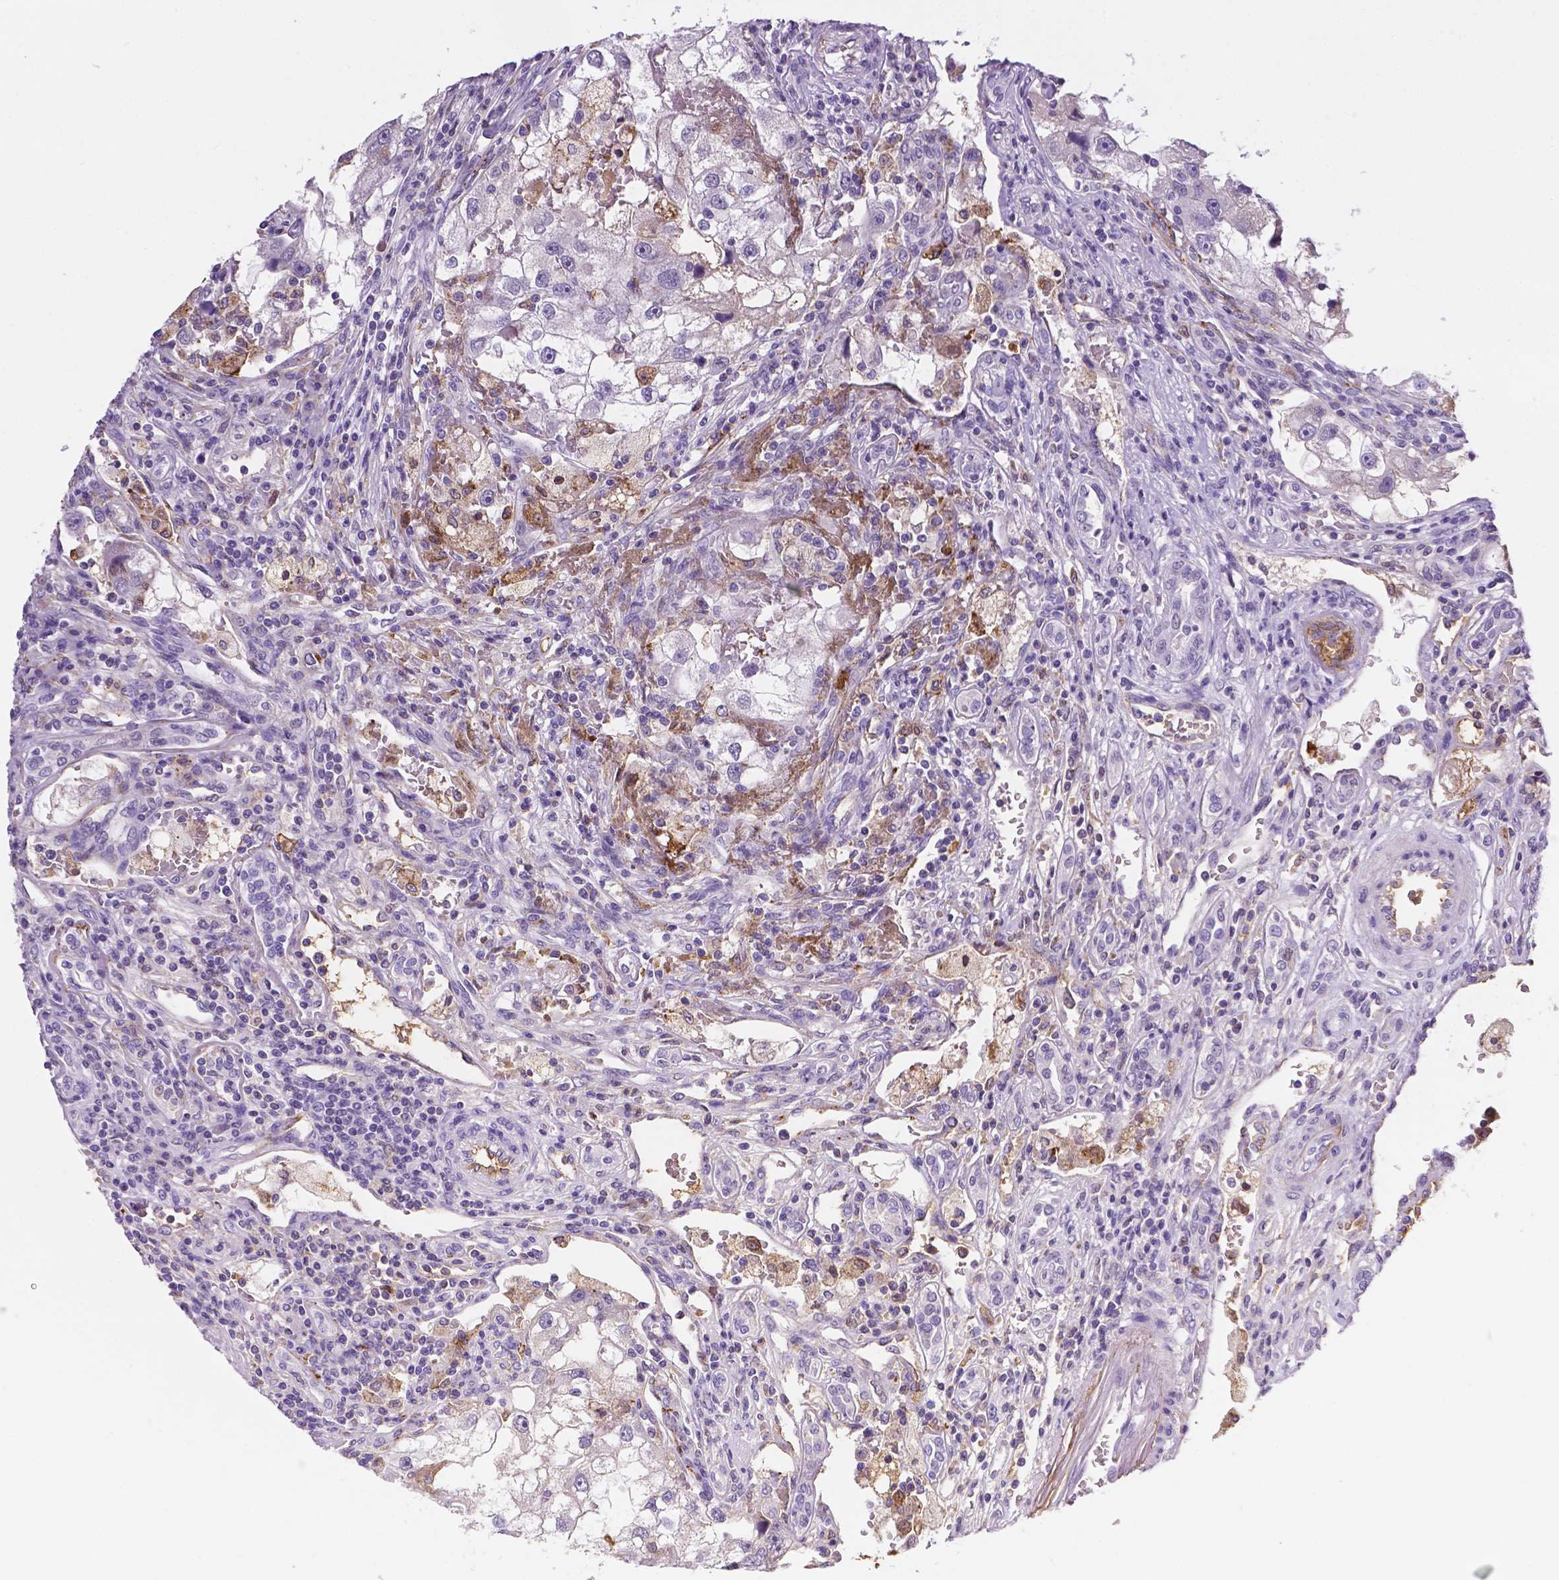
{"staining": {"intensity": "negative", "quantity": "none", "location": "none"}, "tissue": "renal cancer", "cell_type": "Tumor cells", "image_type": "cancer", "snomed": [{"axis": "morphology", "description": "Adenocarcinoma, NOS"}, {"axis": "topography", "description": "Kidney"}], "caption": "High power microscopy micrograph of an immunohistochemistry (IHC) photomicrograph of adenocarcinoma (renal), revealing no significant positivity in tumor cells.", "gene": "APOE", "patient": {"sex": "male", "age": 63}}